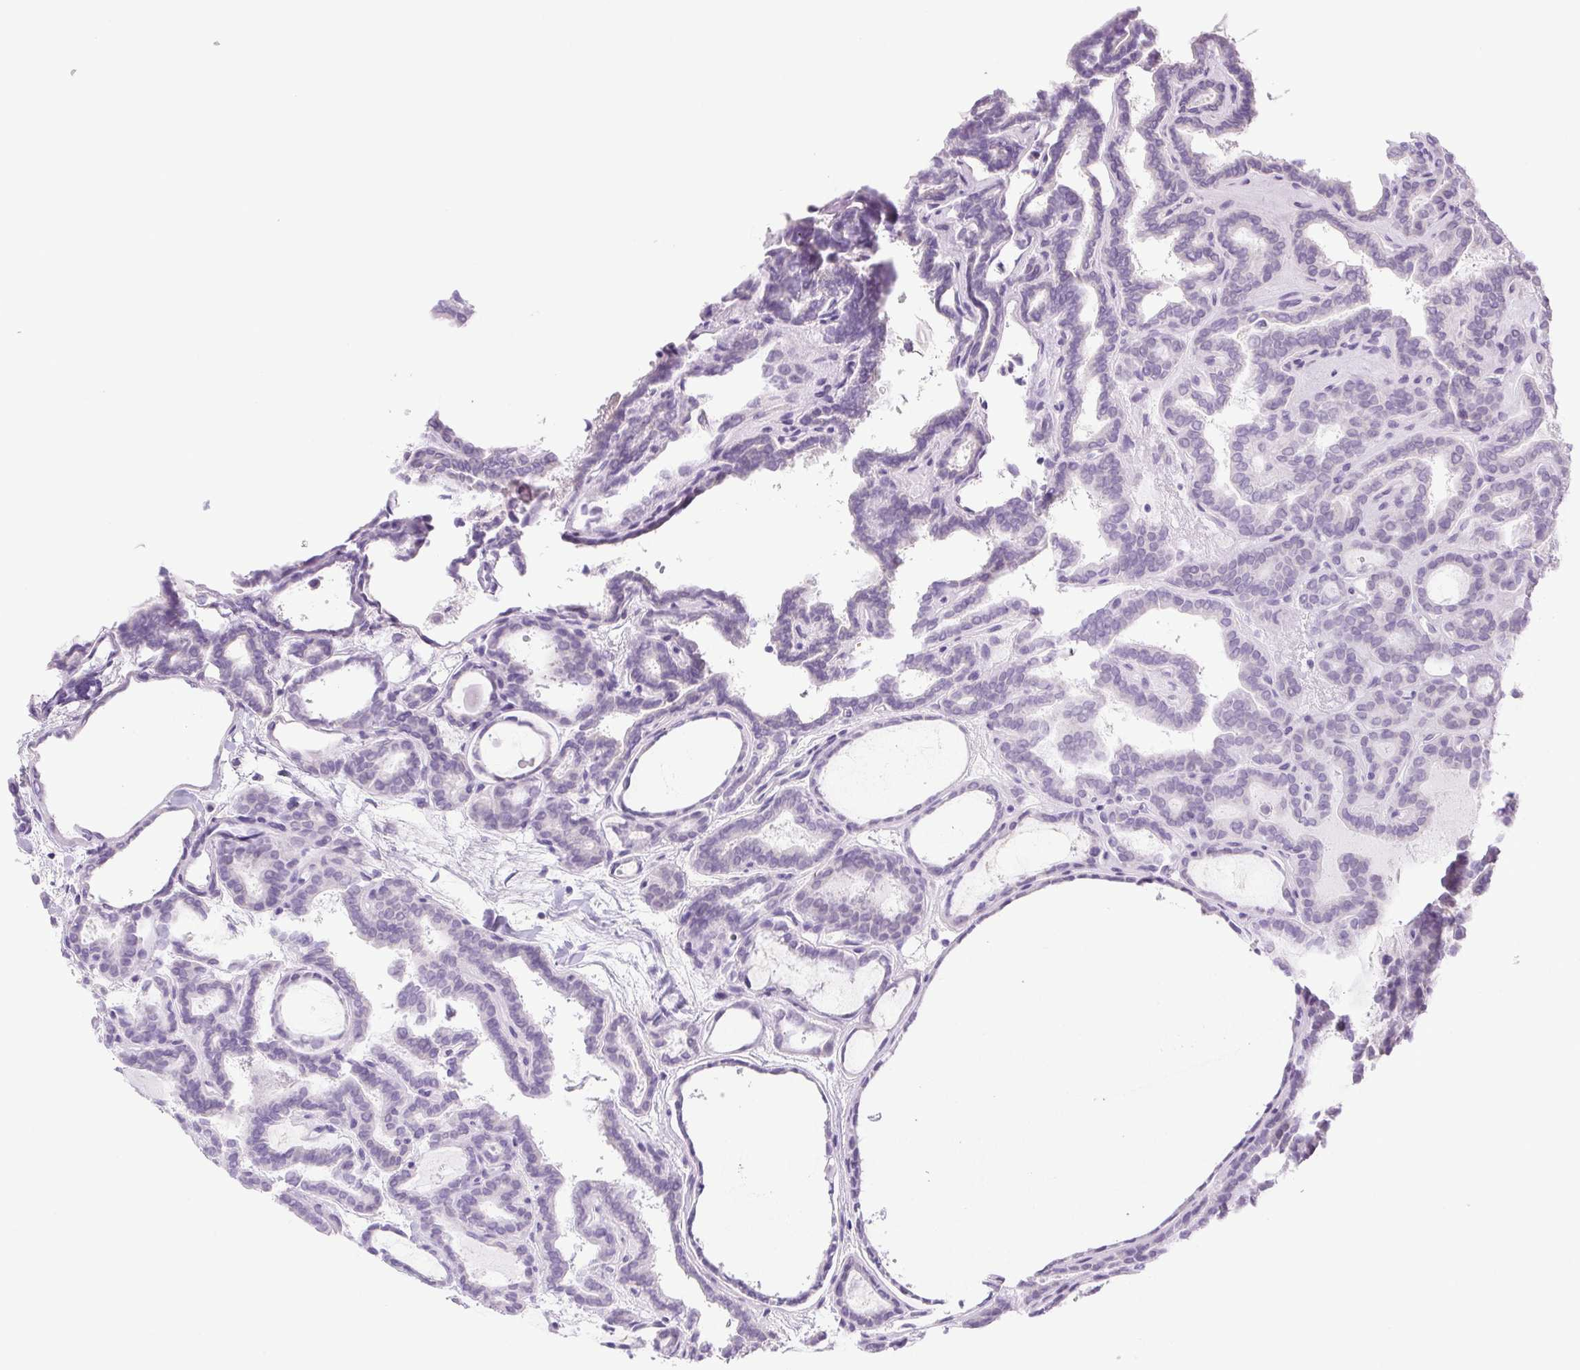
{"staining": {"intensity": "negative", "quantity": "none", "location": "none"}, "tissue": "thyroid cancer", "cell_type": "Tumor cells", "image_type": "cancer", "snomed": [{"axis": "morphology", "description": "Papillary adenocarcinoma, NOS"}, {"axis": "topography", "description": "Thyroid gland"}], "caption": "An IHC histopathology image of thyroid papillary adenocarcinoma is shown. There is no staining in tumor cells of thyroid papillary adenocarcinoma. The staining was performed using DAB (3,3'-diaminobenzidine) to visualize the protein expression in brown, while the nuclei were stained in blue with hematoxylin (Magnification: 20x).", "gene": "PAPPA2", "patient": {"sex": "female", "age": 46}}